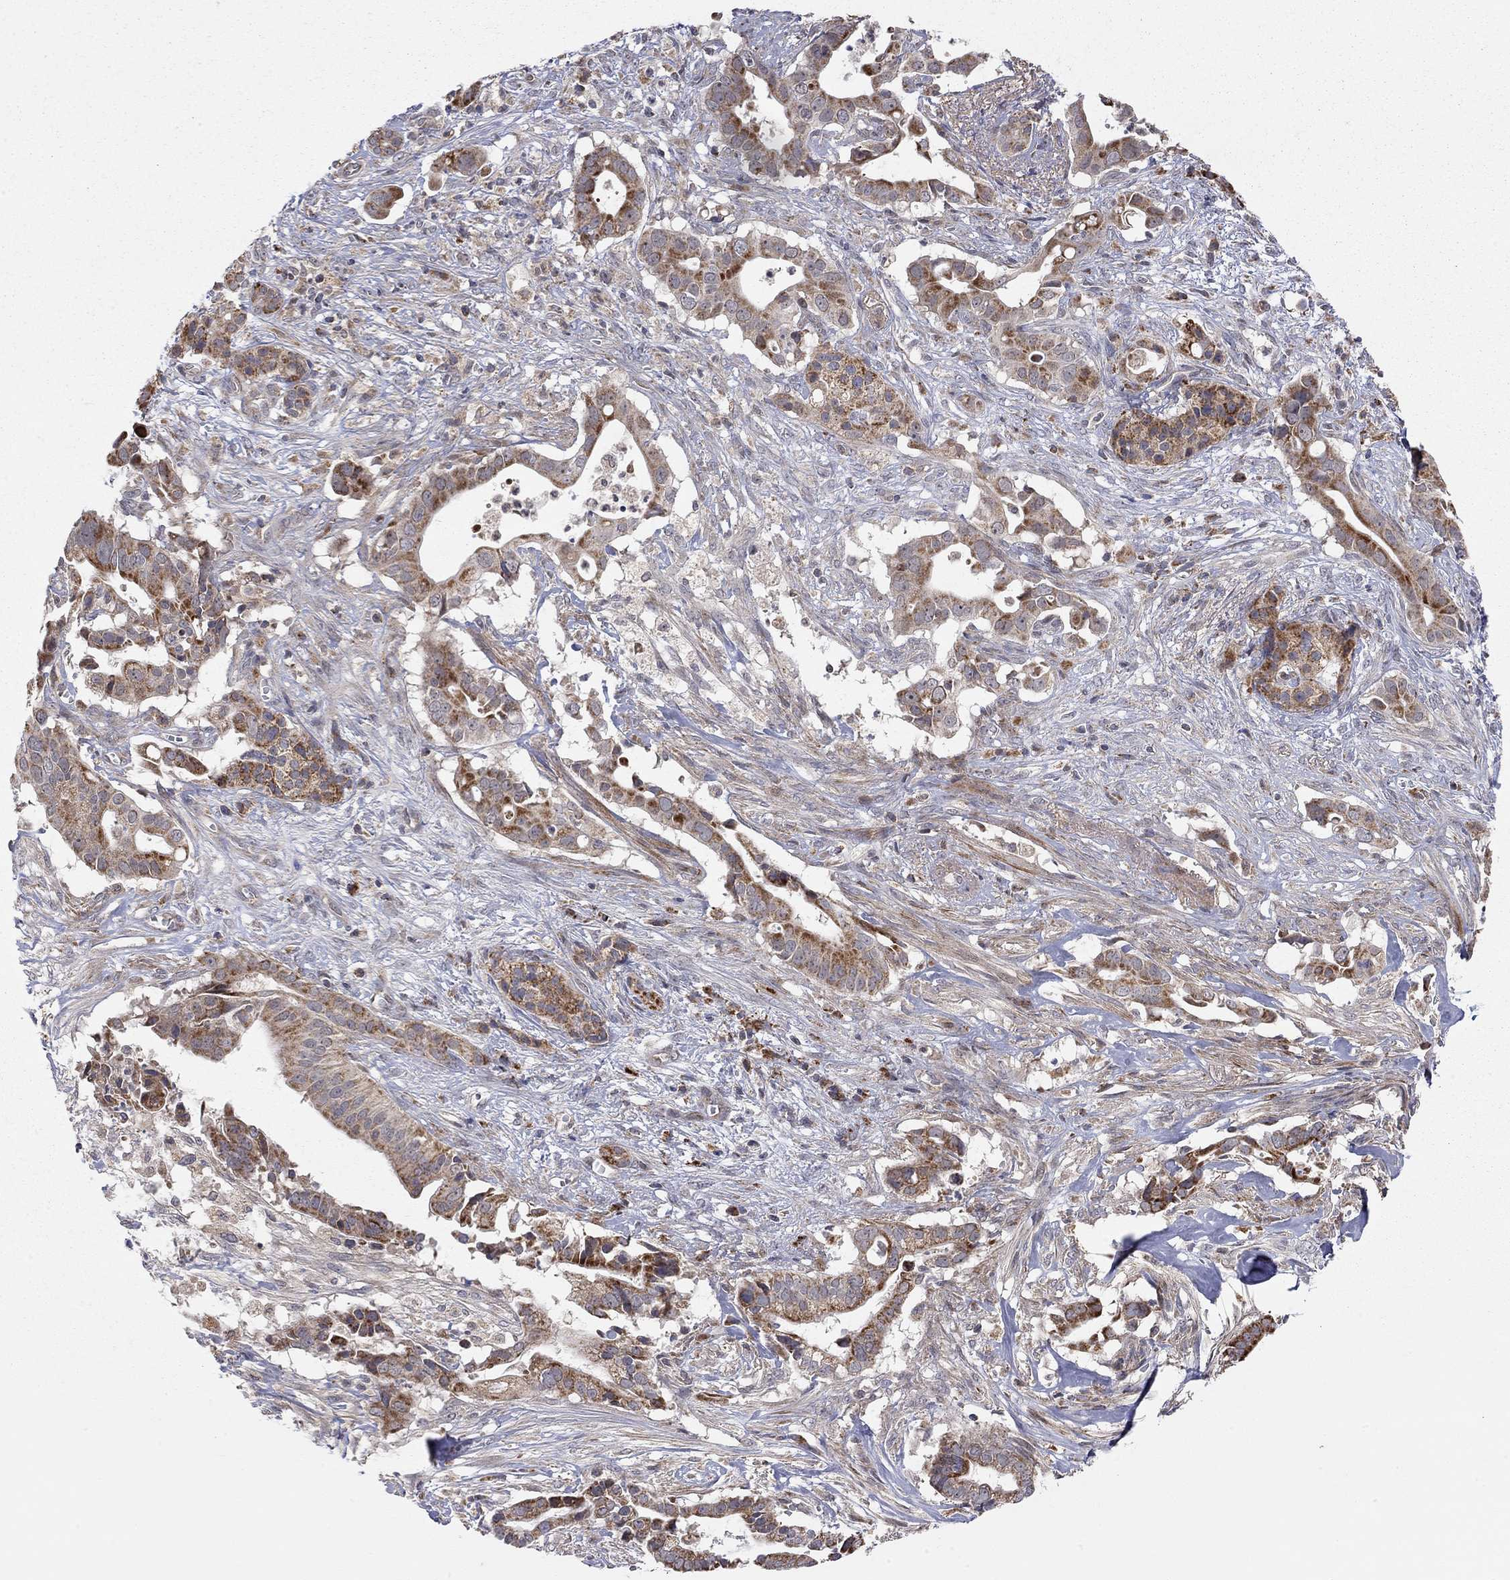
{"staining": {"intensity": "strong", "quantity": "25%-75%", "location": "cytoplasmic/membranous"}, "tissue": "pancreatic cancer", "cell_type": "Tumor cells", "image_type": "cancer", "snomed": [{"axis": "morphology", "description": "Adenocarcinoma, NOS"}, {"axis": "topography", "description": "Pancreas"}], "caption": "Pancreatic cancer (adenocarcinoma) stained with immunohistochemistry demonstrates strong cytoplasmic/membranous staining in approximately 25%-75% of tumor cells. The staining is performed using DAB brown chromogen to label protein expression. The nuclei are counter-stained blue using hematoxylin.", "gene": "IDS", "patient": {"sex": "male", "age": 61}}